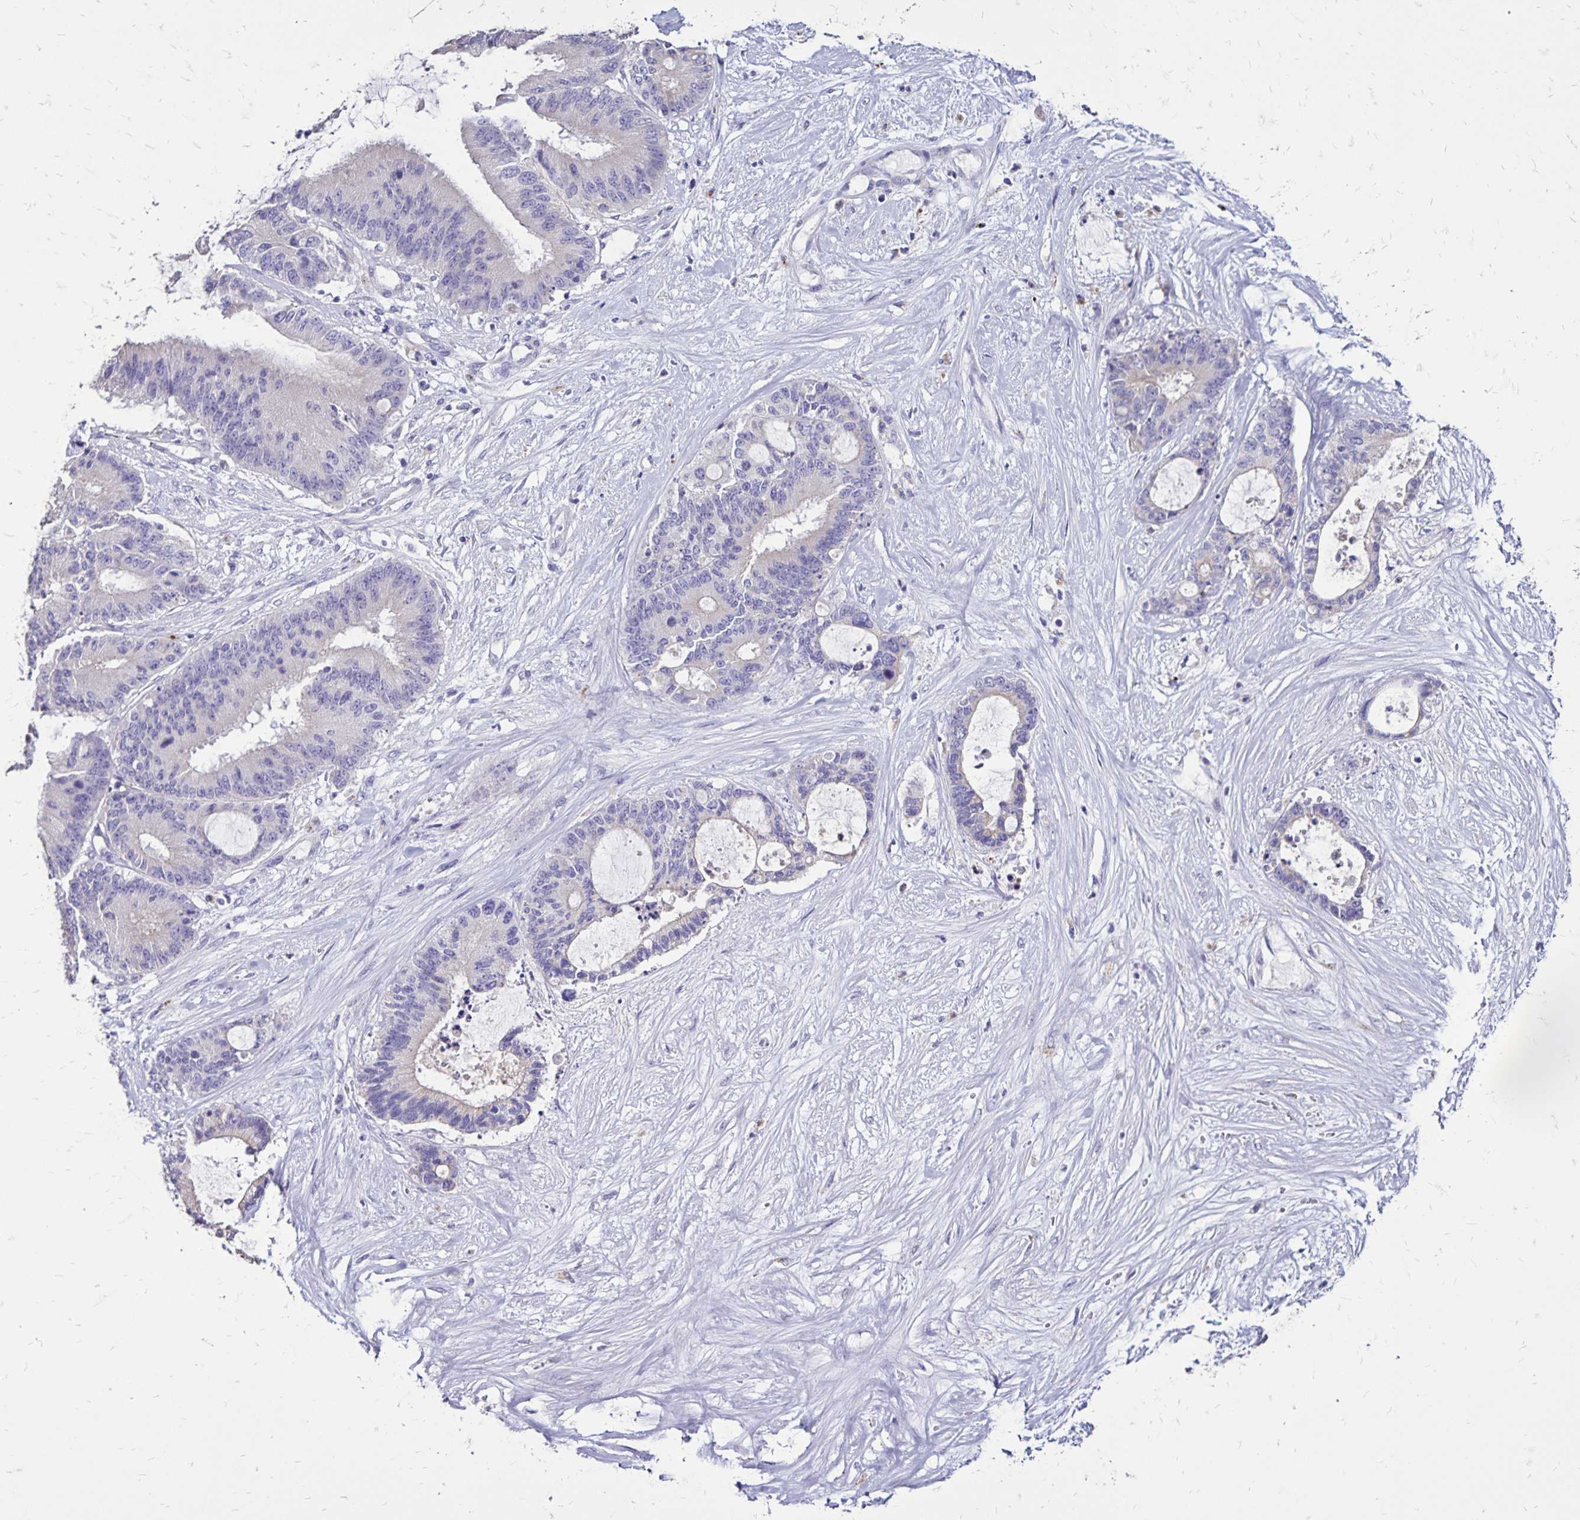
{"staining": {"intensity": "negative", "quantity": "none", "location": "none"}, "tissue": "liver cancer", "cell_type": "Tumor cells", "image_type": "cancer", "snomed": [{"axis": "morphology", "description": "Normal tissue, NOS"}, {"axis": "morphology", "description": "Cholangiocarcinoma"}, {"axis": "topography", "description": "Liver"}, {"axis": "topography", "description": "Peripheral nerve tissue"}], "caption": "Image shows no significant protein positivity in tumor cells of liver cancer (cholangiocarcinoma).", "gene": "EVPL", "patient": {"sex": "female", "age": 73}}